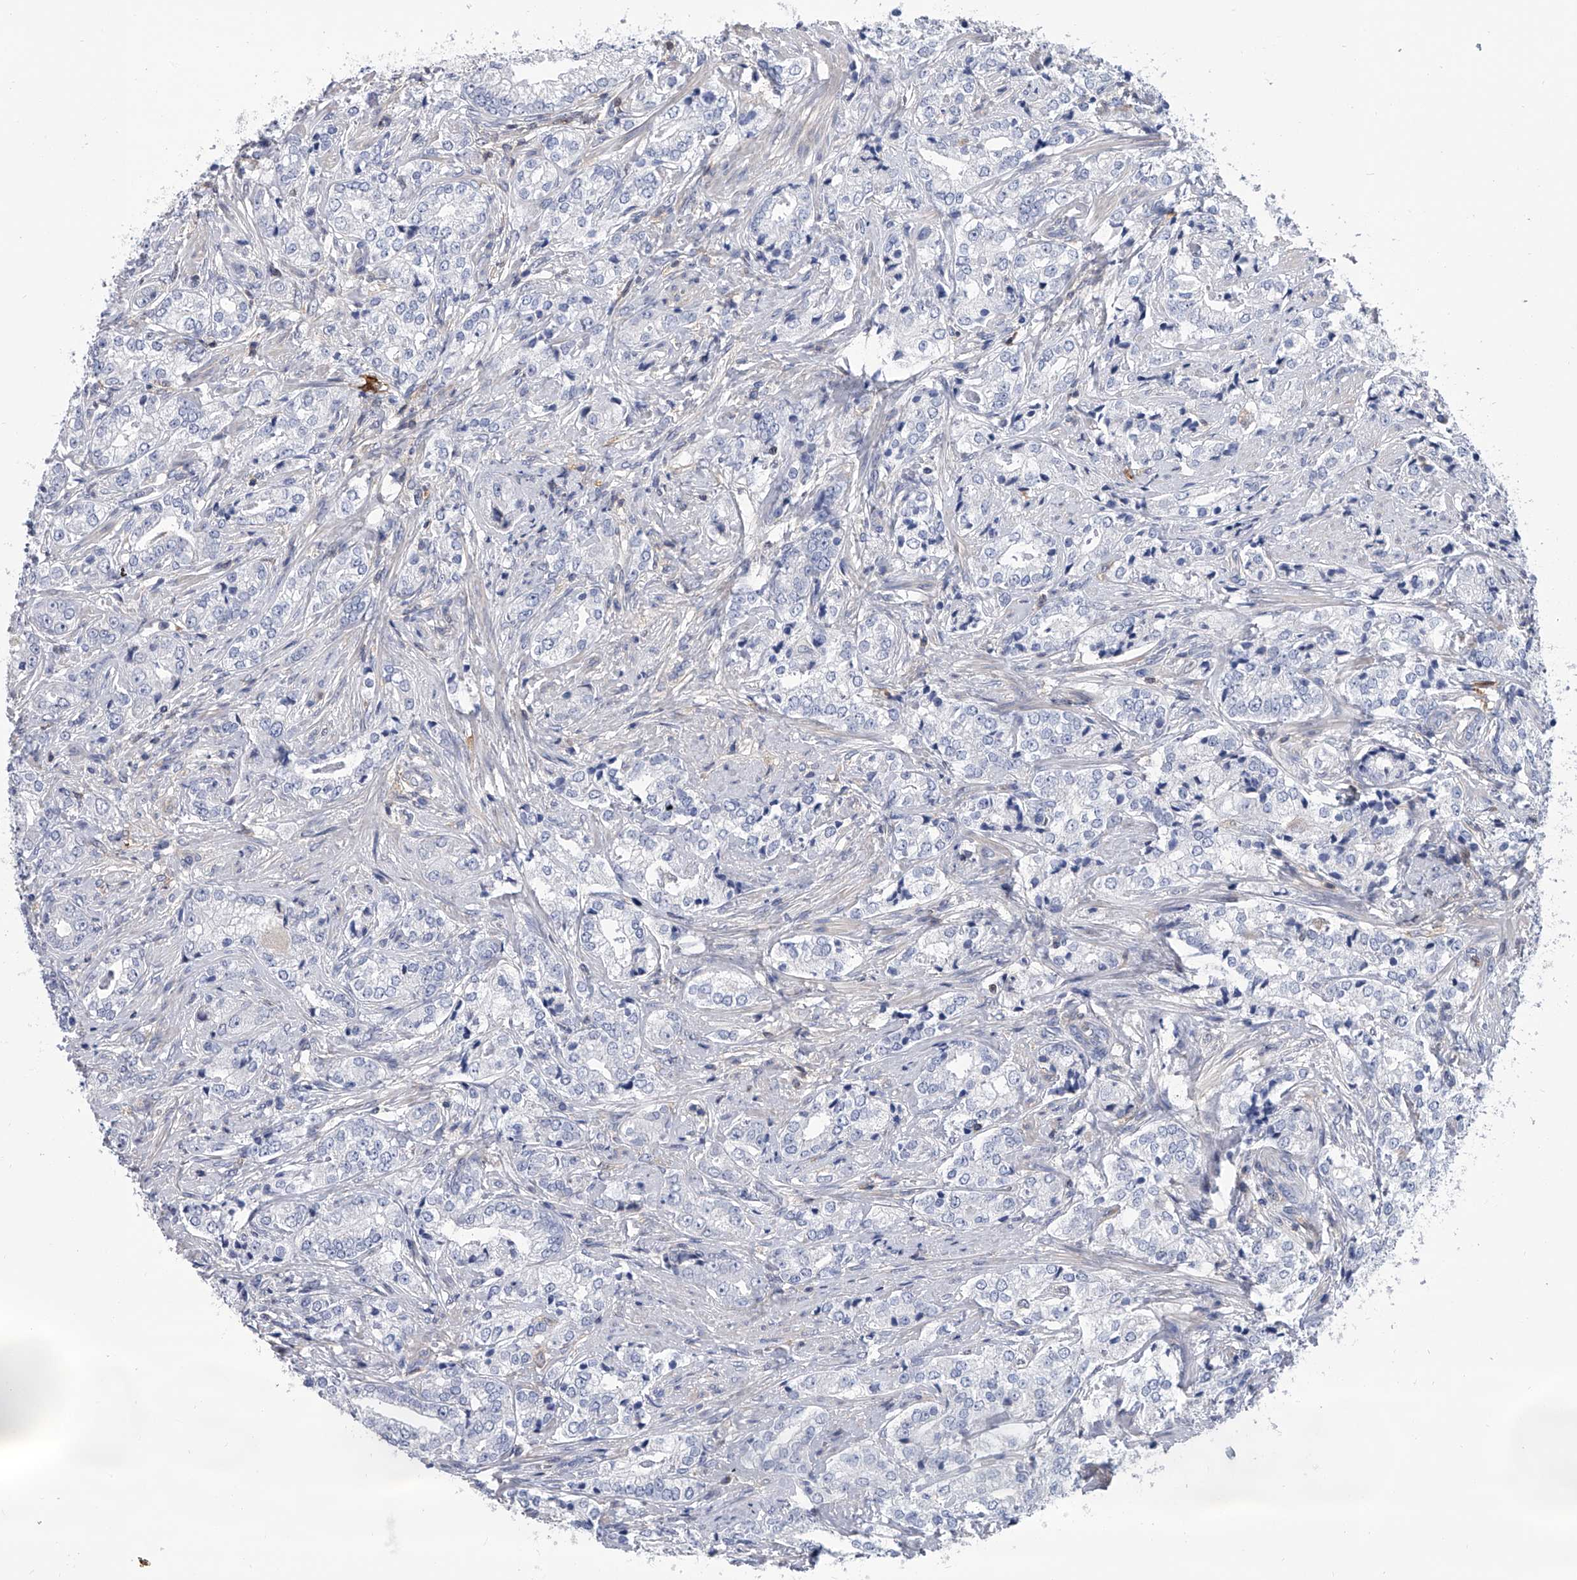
{"staining": {"intensity": "negative", "quantity": "none", "location": "none"}, "tissue": "prostate cancer", "cell_type": "Tumor cells", "image_type": "cancer", "snomed": [{"axis": "morphology", "description": "Adenocarcinoma, High grade"}, {"axis": "topography", "description": "Prostate"}], "caption": "DAB immunohistochemical staining of prostate cancer (high-grade adenocarcinoma) displays no significant staining in tumor cells.", "gene": "SERPINB9", "patient": {"sex": "male", "age": 69}}